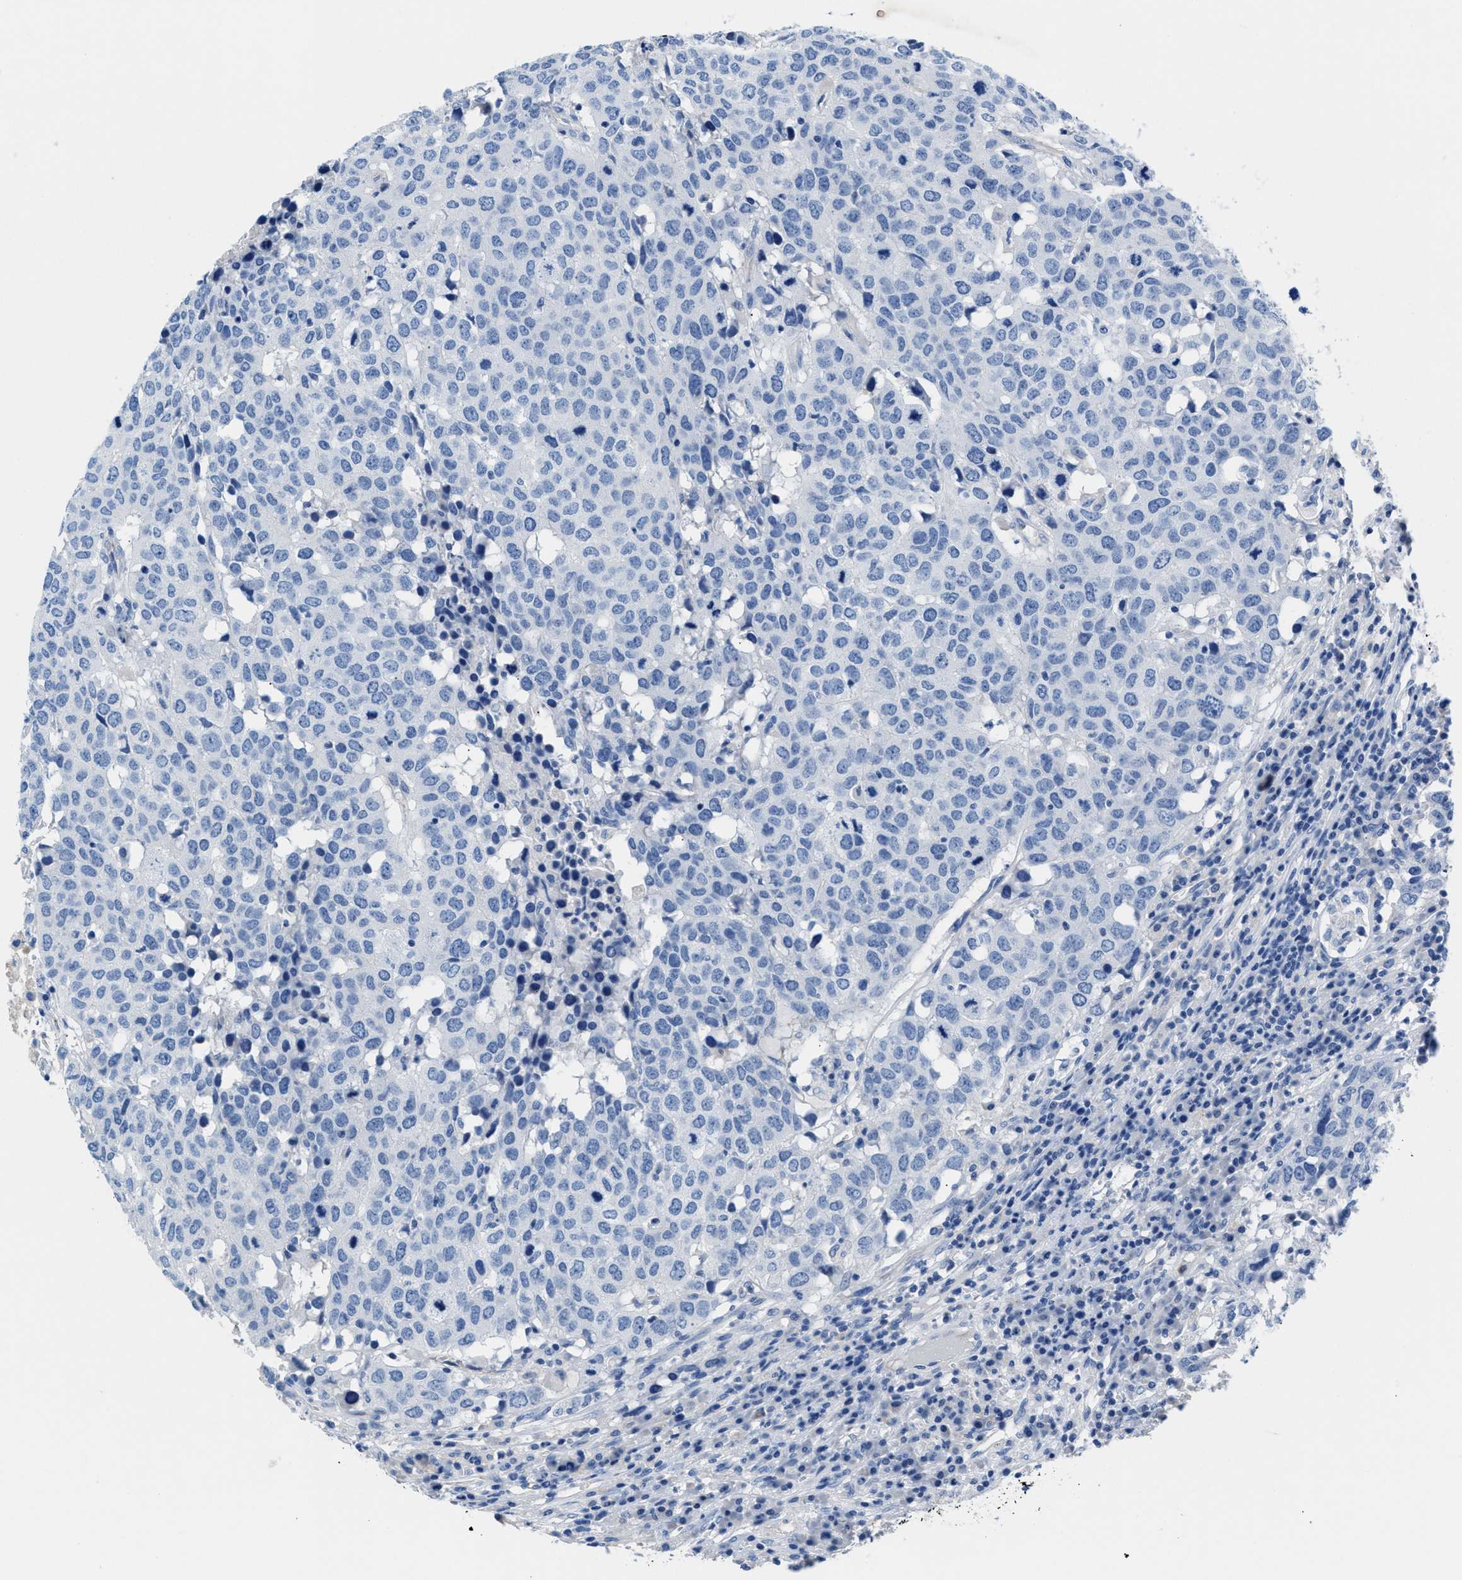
{"staining": {"intensity": "negative", "quantity": "none", "location": "none"}, "tissue": "head and neck cancer", "cell_type": "Tumor cells", "image_type": "cancer", "snomed": [{"axis": "morphology", "description": "Squamous cell carcinoma, NOS"}, {"axis": "topography", "description": "Head-Neck"}], "caption": "Immunohistochemistry (IHC) image of head and neck squamous cell carcinoma stained for a protein (brown), which shows no positivity in tumor cells. (Stains: DAB IHC with hematoxylin counter stain, Microscopy: brightfield microscopy at high magnification).", "gene": "SLFN13", "patient": {"sex": "male", "age": 66}}